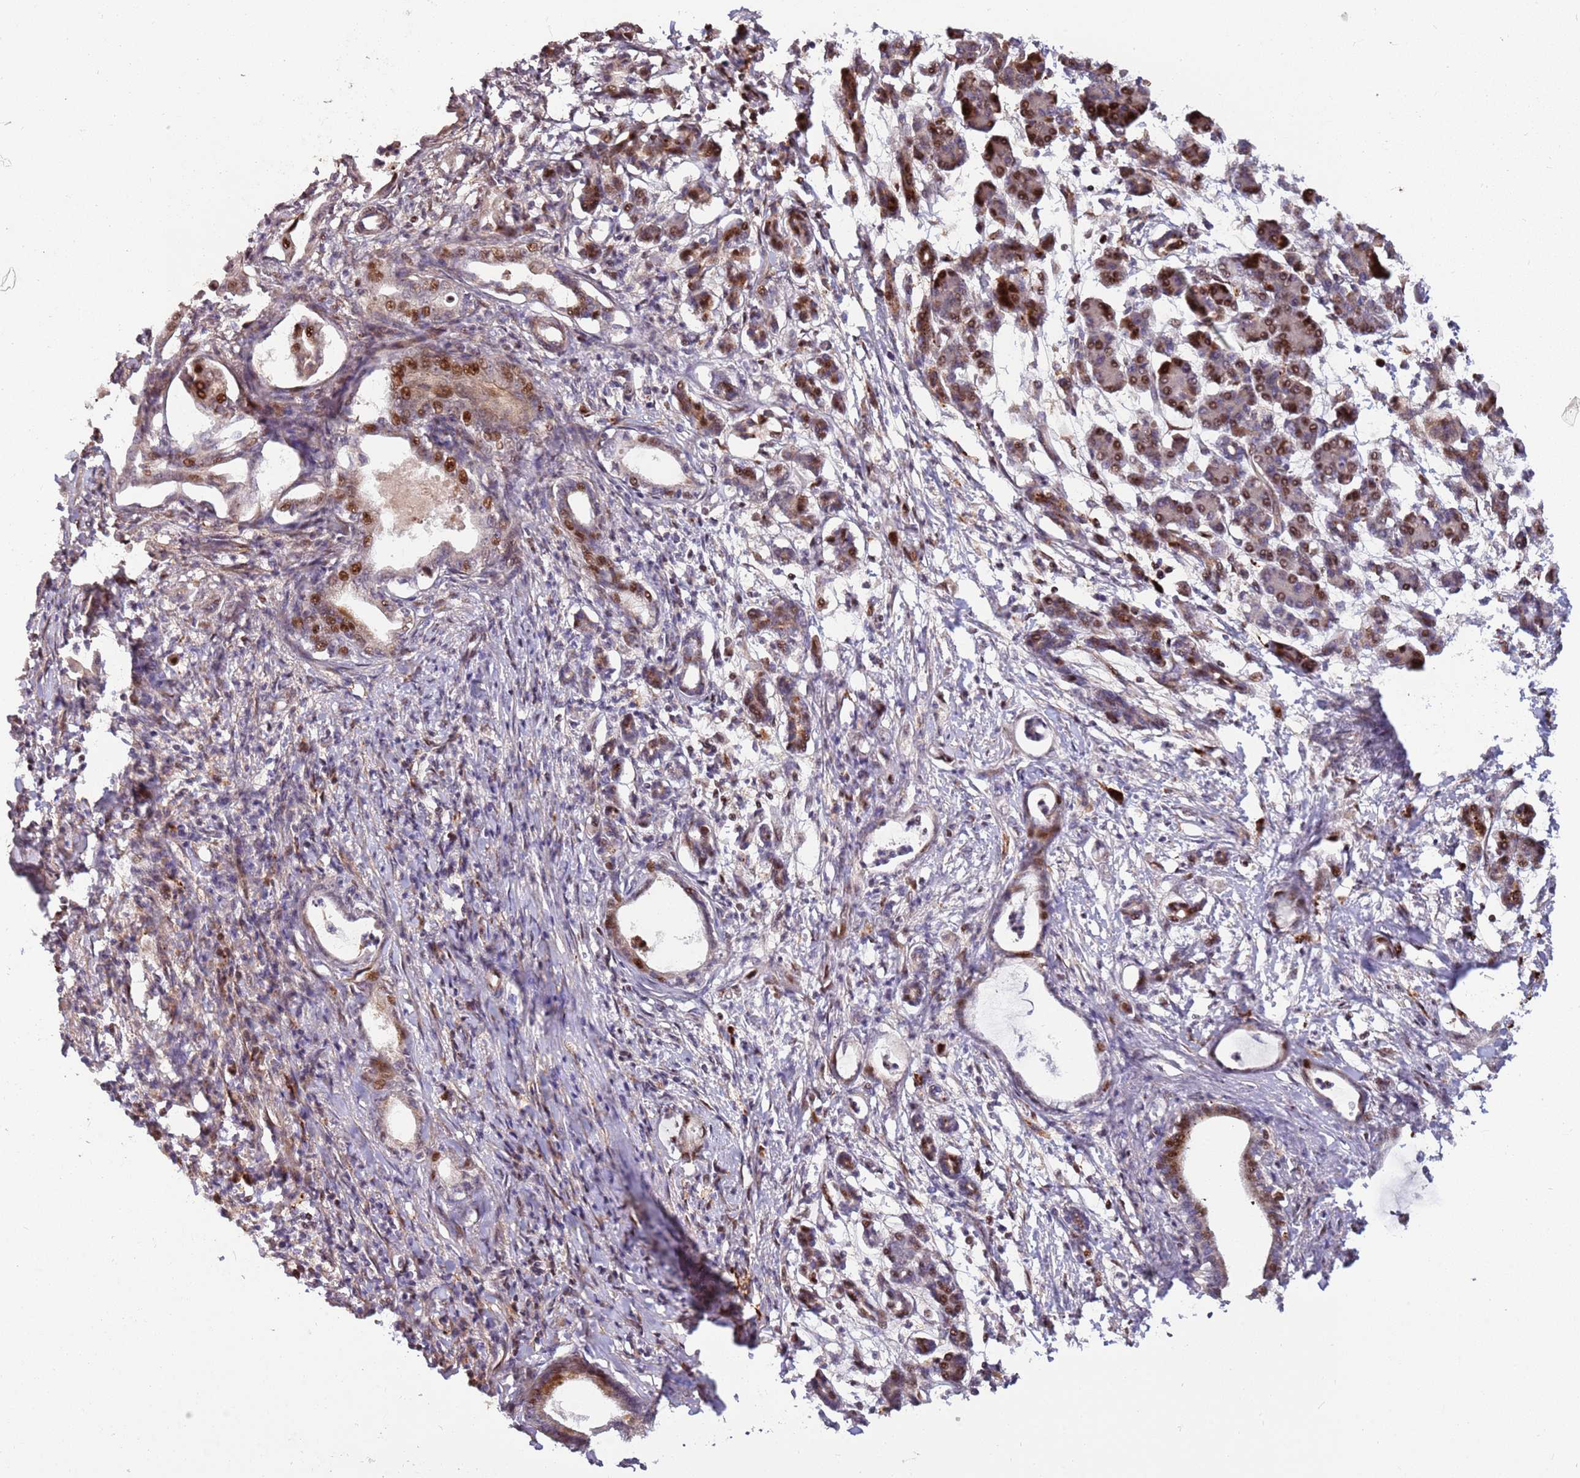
{"staining": {"intensity": "moderate", "quantity": "25%-75%", "location": "nuclear"}, "tissue": "pancreatic cancer", "cell_type": "Tumor cells", "image_type": "cancer", "snomed": [{"axis": "morphology", "description": "Adenocarcinoma, NOS"}, {"axis": "topography", "description": "Pancreas"}], "caption": "Immunohistochemistry micrograph of pancreatic cancer (adenocarcinoma) stained for a protein (brown), which demonstrates medium levels of moderate nuclear staining in about 25%-75% of tumor cells.", "gene": "RHBDL1", "patient": {"sex": "female", "age": 55}}